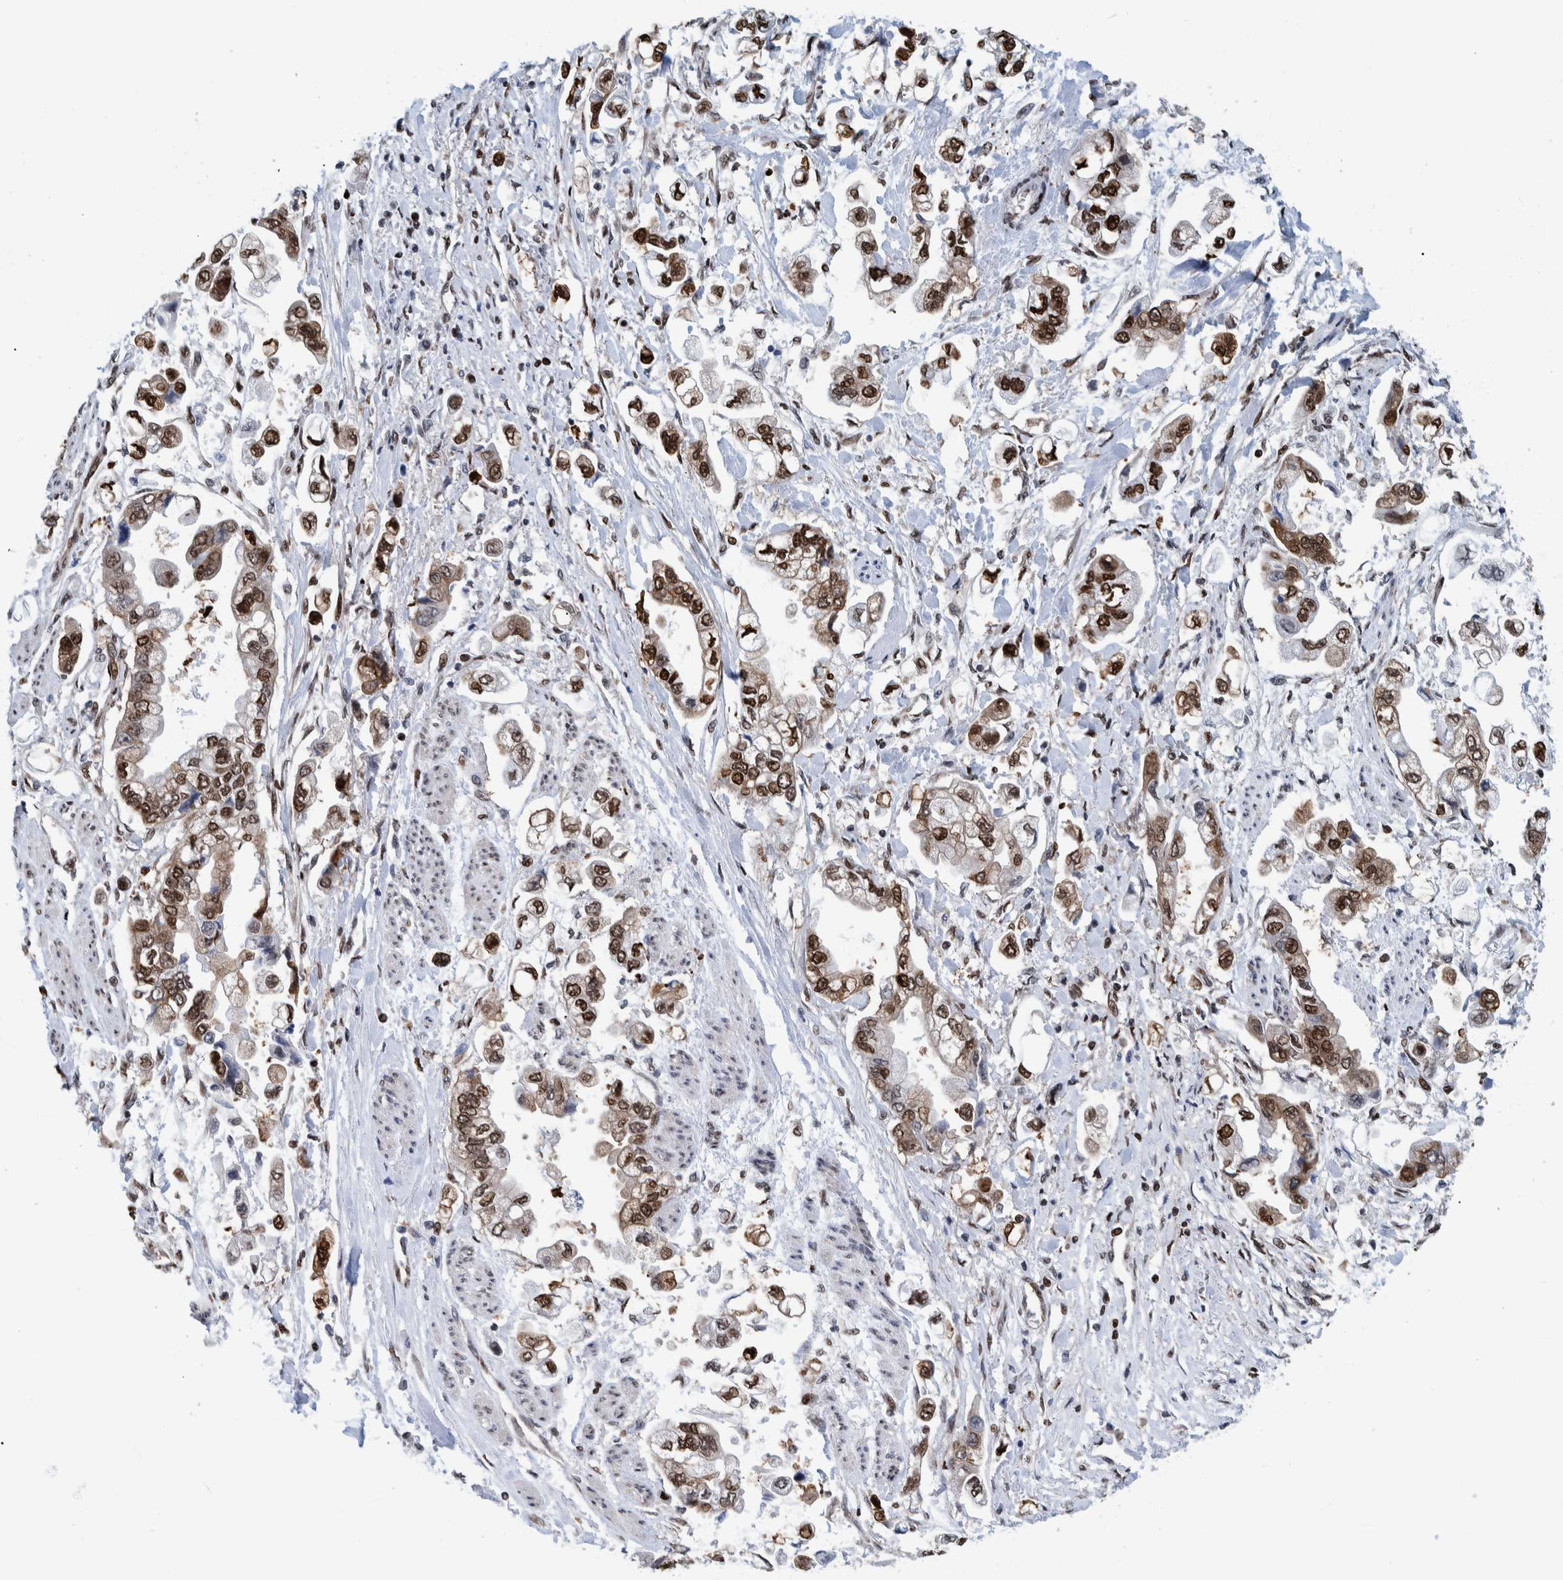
{"staining": {"intensity": "strong", "quantity": ">75%", "location": "nuclear"}, "tissue": "stomach cancer", "cell_type": "Tumor cells", "image_type": "cancer", "snomed": [{"axis": "morphology", "description": "Normal tissue, NOS"}, {"axis": "morphology", "description": "Adenocarcinoma, NOS"}, {"axis": "topography", "description": "Stomach"}], "caption": "The micrograph shows a brown stain indicating the presence of a protein in the nuclear of tumor cells in stomach cancer.", "gene": "HEATR9", "patient": {"sex": "male", "age": 62}}